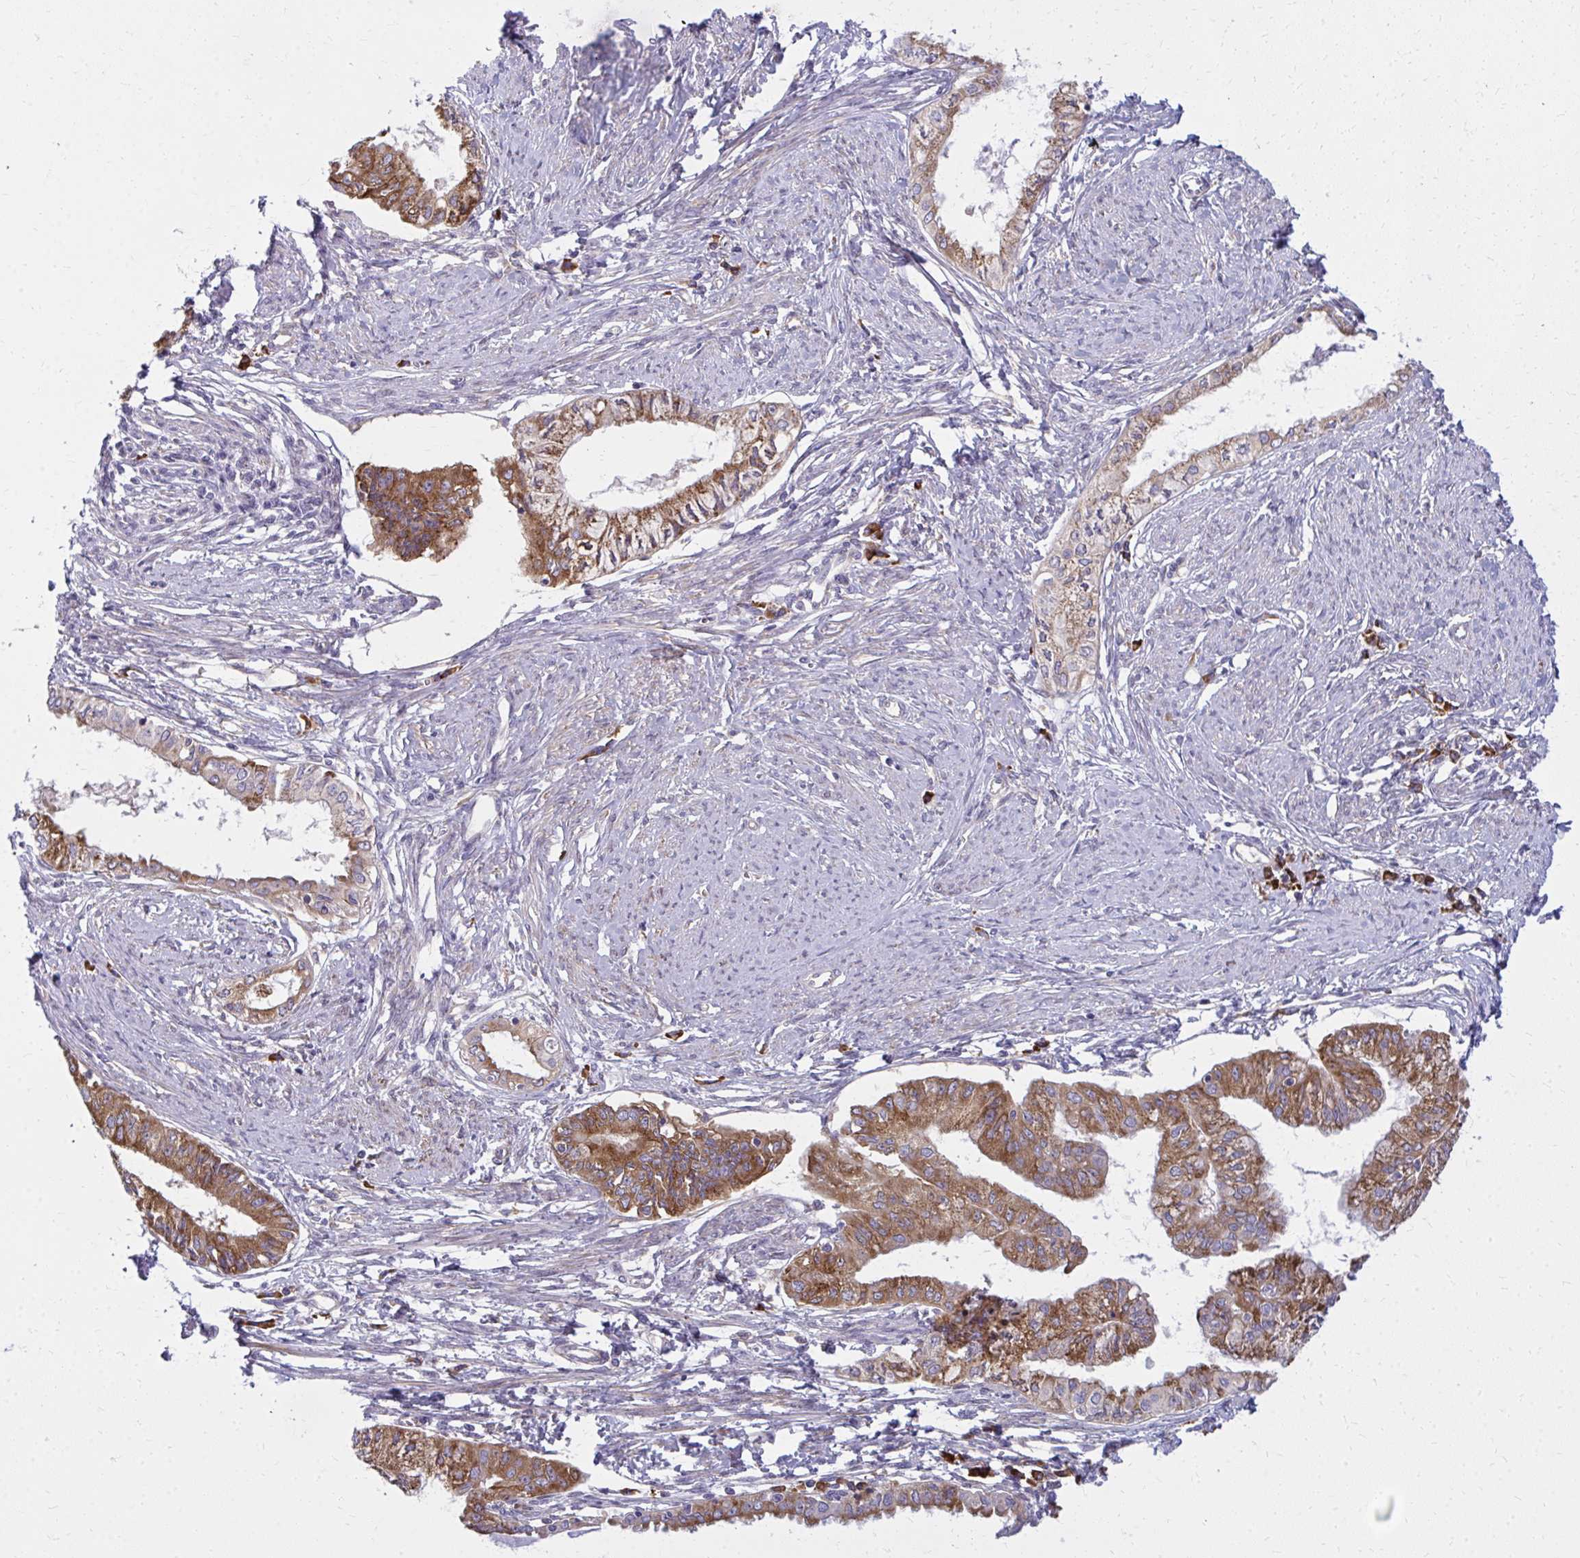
{"staining": {"intensity": "moderate", "quantity": ">75%", "location": "cytoplasmic/membranous"}, "tissue": "endometrial cancer", "cell_type": "Tumor cells", "image_type": "cancer", "snomed": [{"axis": "morphology", "description": "Adenocarcinoma, NOS"}, {"axis": "topography", "description": "Endometrium"}], "caption": "Immunohistochemical staining of human endometrial adenocarcinoma exhibits moderate cytoplasmic/membranous protein expression in about >75% of tumor cells. The protein is shown in brown color, while the nuclei are stained blue.", "gene": "CEMP1", "patient": {"sex": "female", "age": 76}}